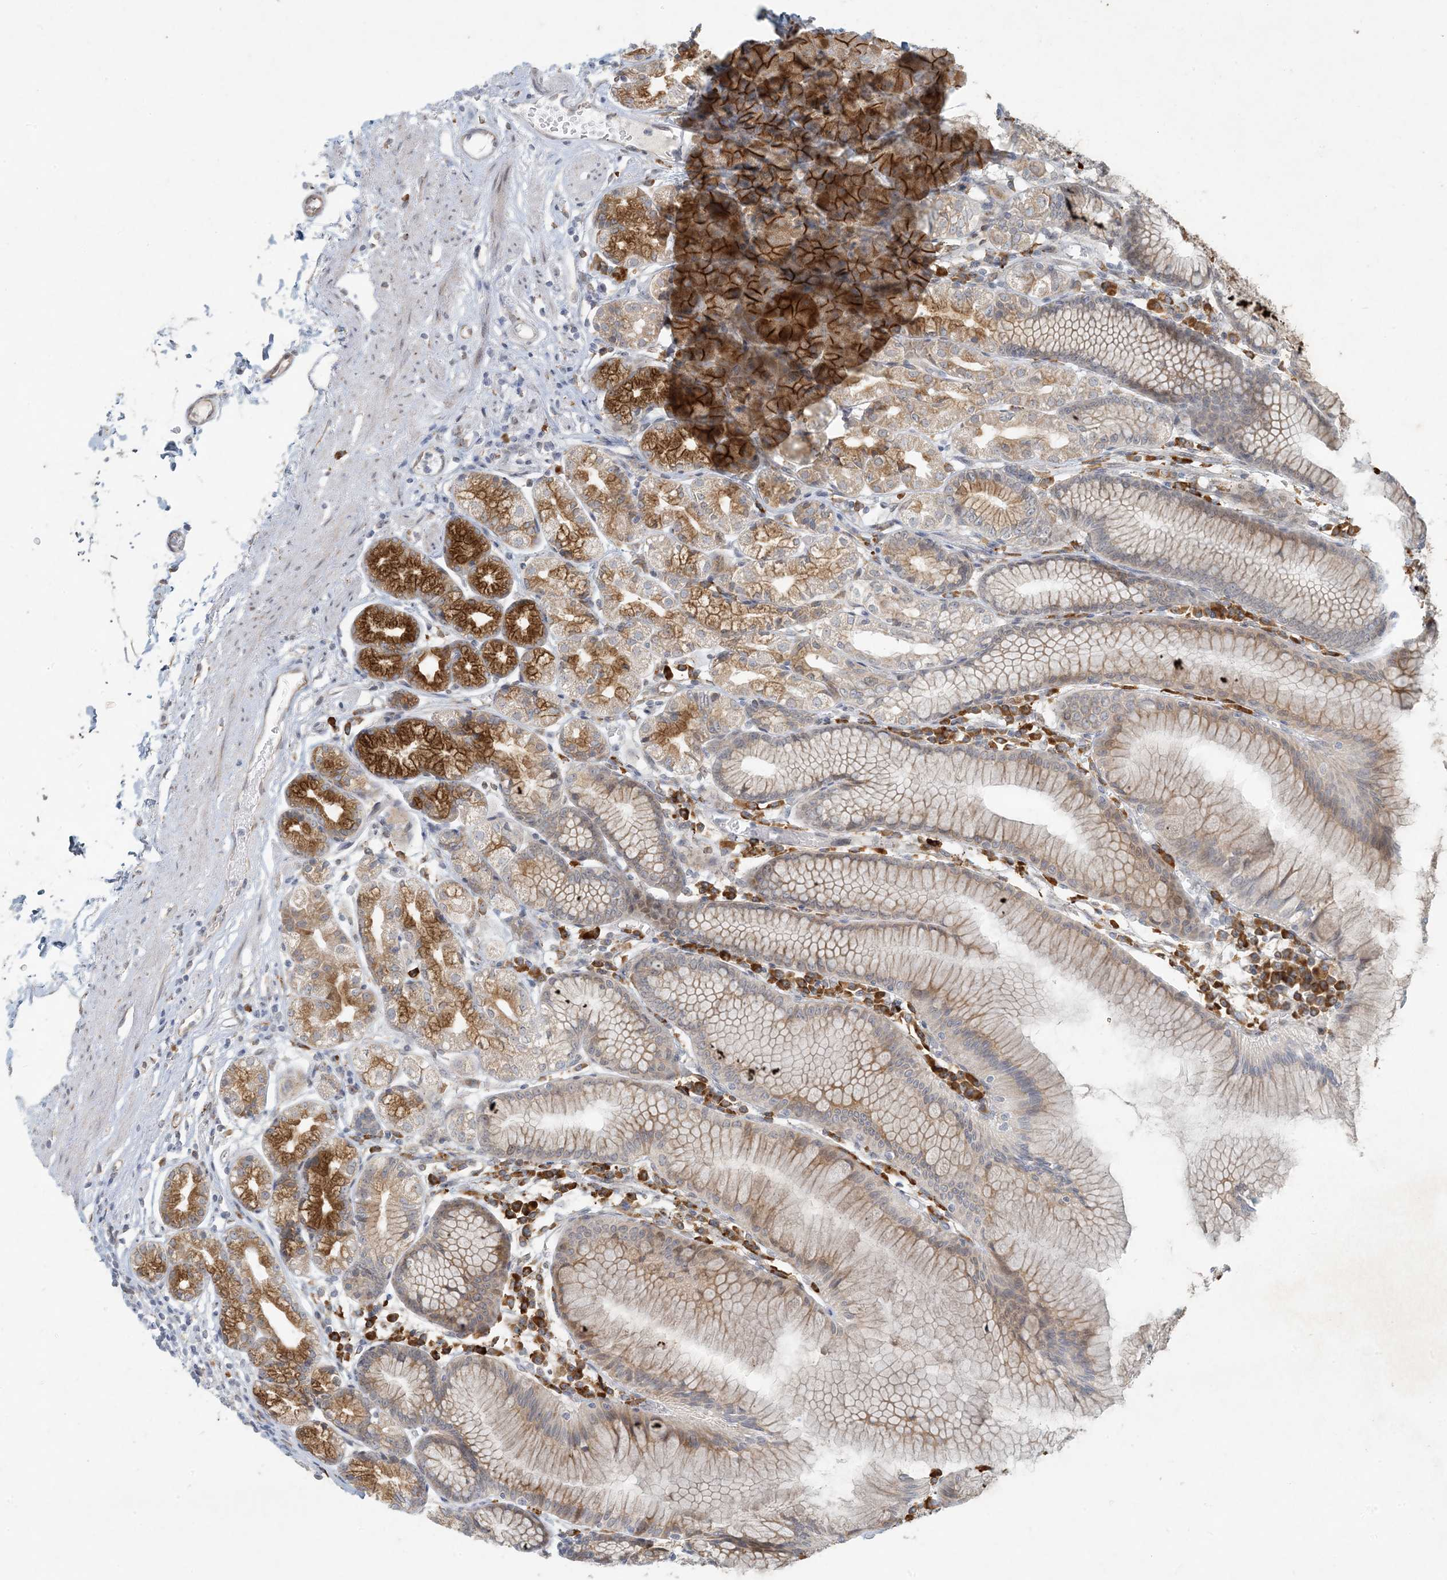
{"staining": {"intensity": "strong", "quantity": "25%-75%", "location": "cytoplasmic/membranous"}, "tissue": "stomach", "cell_type": "Glandular cells", "image_type": "normal", "snomed": [{"axis": "morphology", "description": "Normal tissue, NOS"}, {"axis": "topography", "description": "Stomach"}], "caption": "Strong cytoplasmic/membranous expression for a protein is present in about 25%-75% of glandular cells of normal stomach using immunohistochemistry.", "gene": "HACL1", "patient": {"sex": "female", "age": 57}}